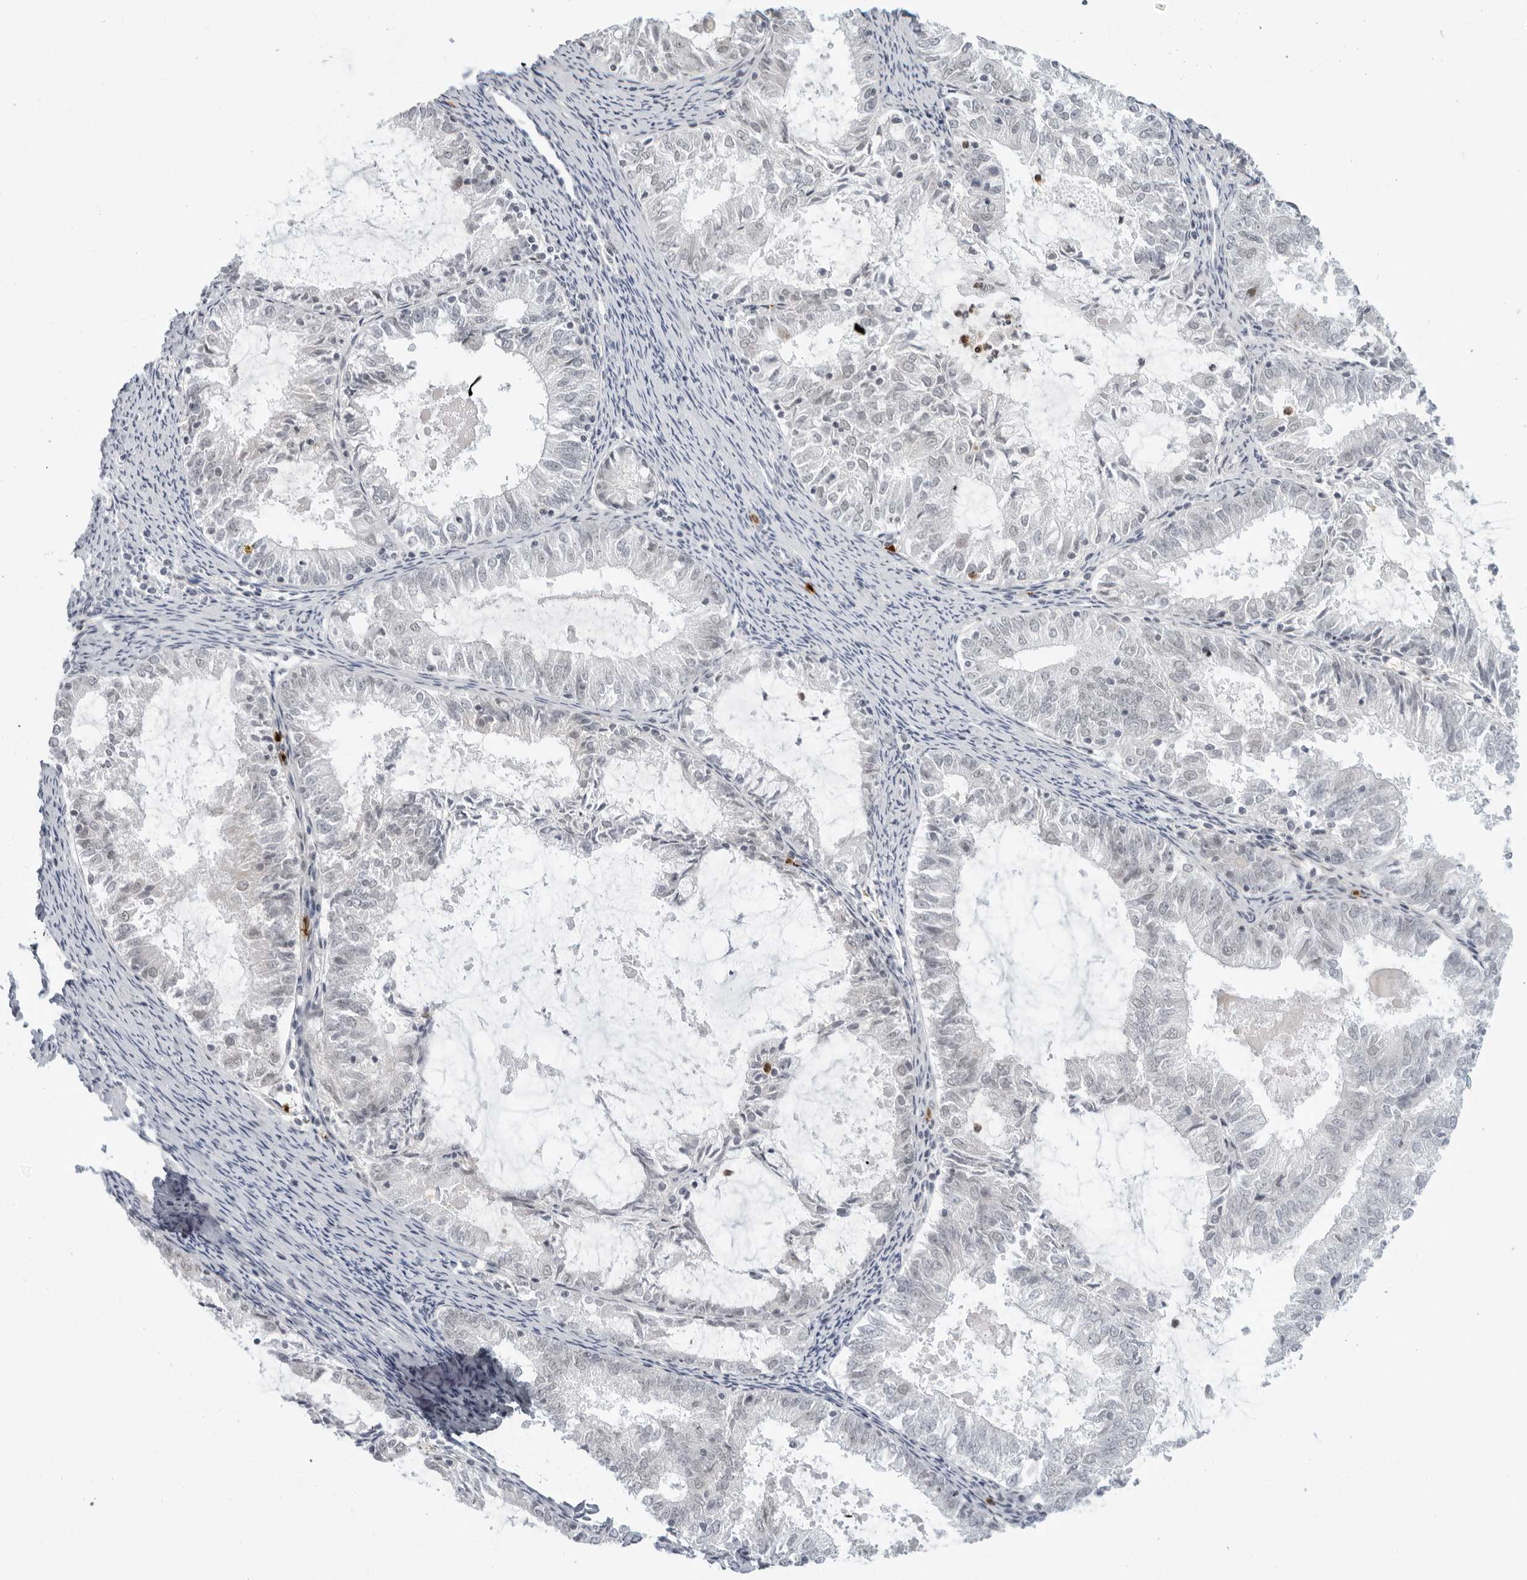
{"staining": {"intensity": "negative", "quantity": "none", "location": "none"}, "tissue": "endometrial cancer", "cell_type": "Tumor cells", "image_type": "cancer", "snomed": [{"axis": "morphology", "description": "Adenocarcinoma, NOS"}, {"axis": "topography", "description": "Endometrium"}], "caption": "DAB (3,3'-diaminobenzidine) immunohistochemical staining of human endometrial cancer (adenocarcinoma) displays no significant staining in tumor cells.", "gene": "SUGCT", "patient": {"sex": "female", "age": 57}}